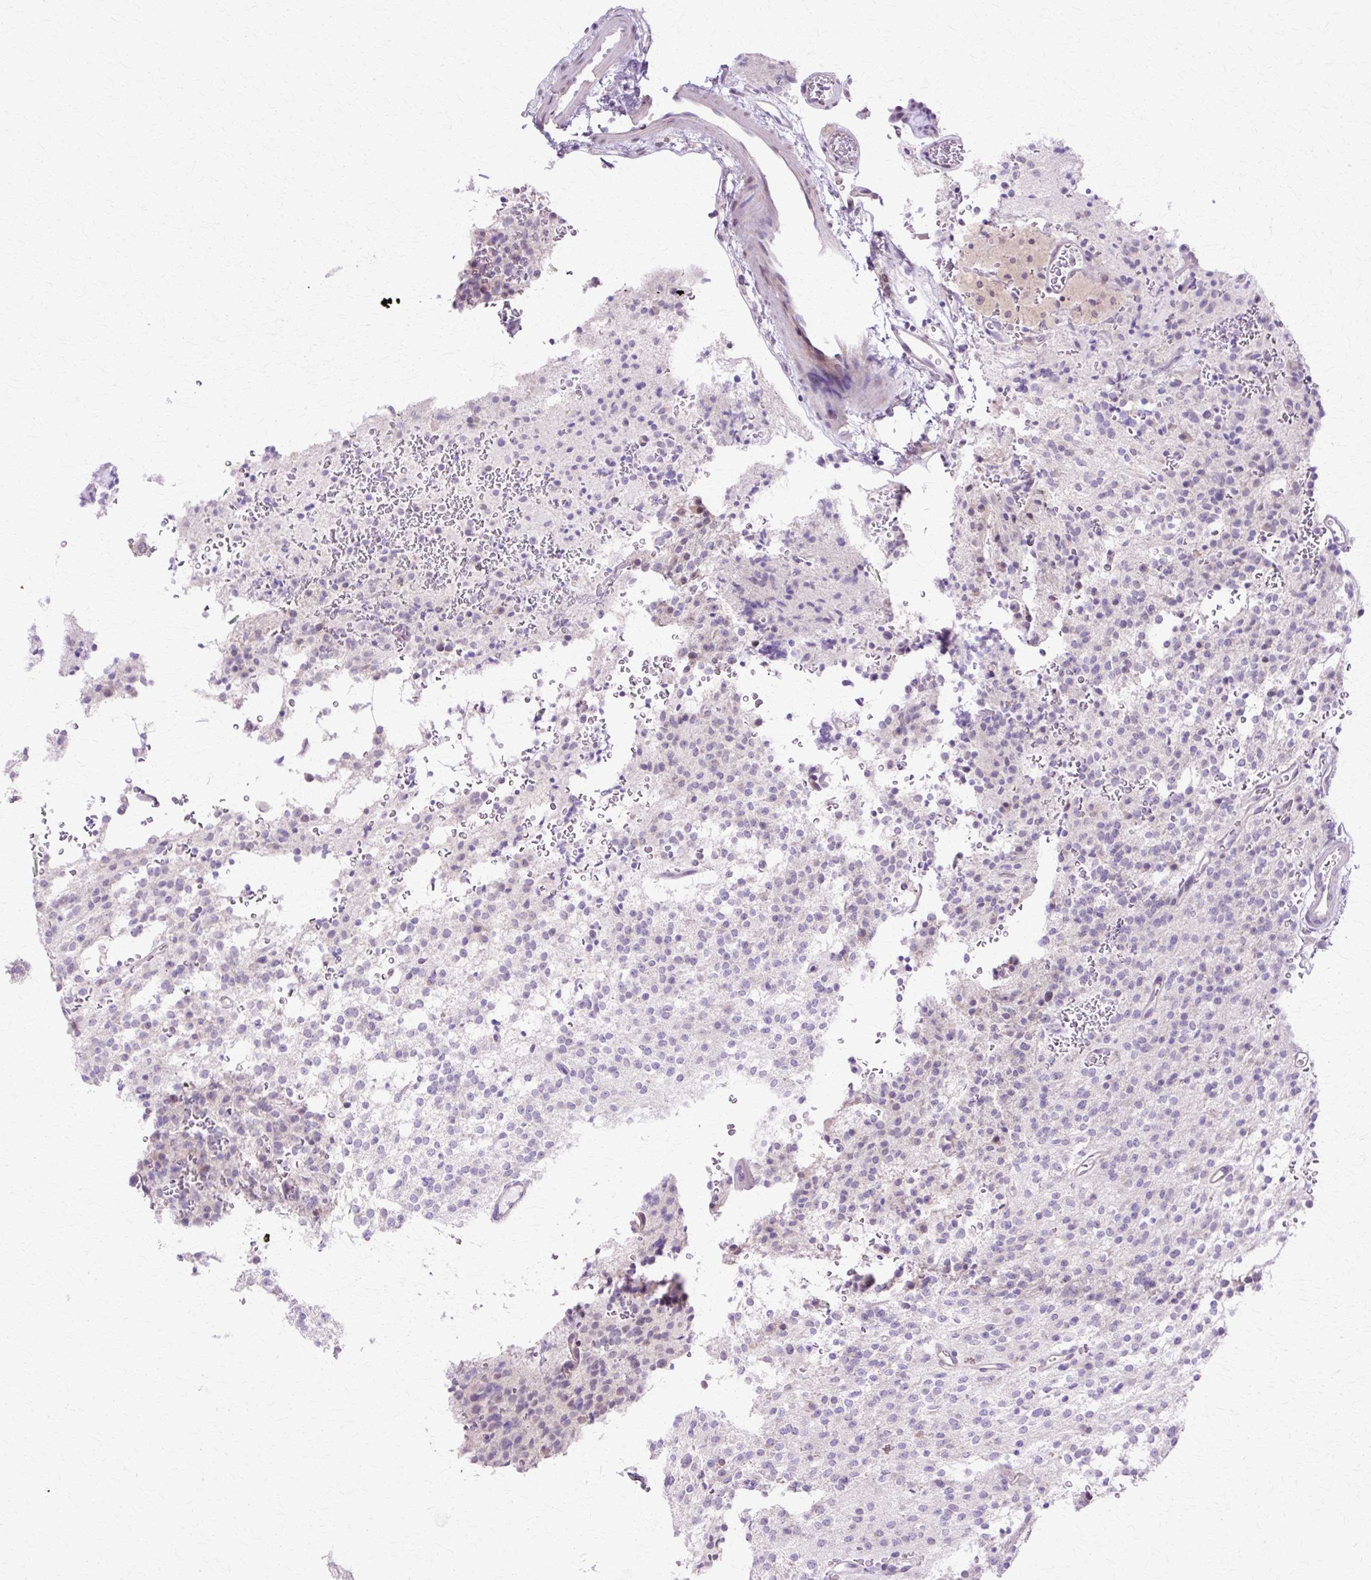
{"staining": {"intensity": "negative", "quantity": "none", "location": "none"}, "tissue": "glioma", "cell_type": "Tumor cells", "image_type": "cancer", "snomed": [{"axis": "morphology", "description": "Glioma, malignant, High grade"}, {"axis": "topography", "description": "Brain"}], "caption": "Histopathology image shows no significant protein positivity in tumor cells of glioma. Nuclei are stained in blue.", "gene": "HSPA8", "patient": {"sex": "male", "age": 34}}